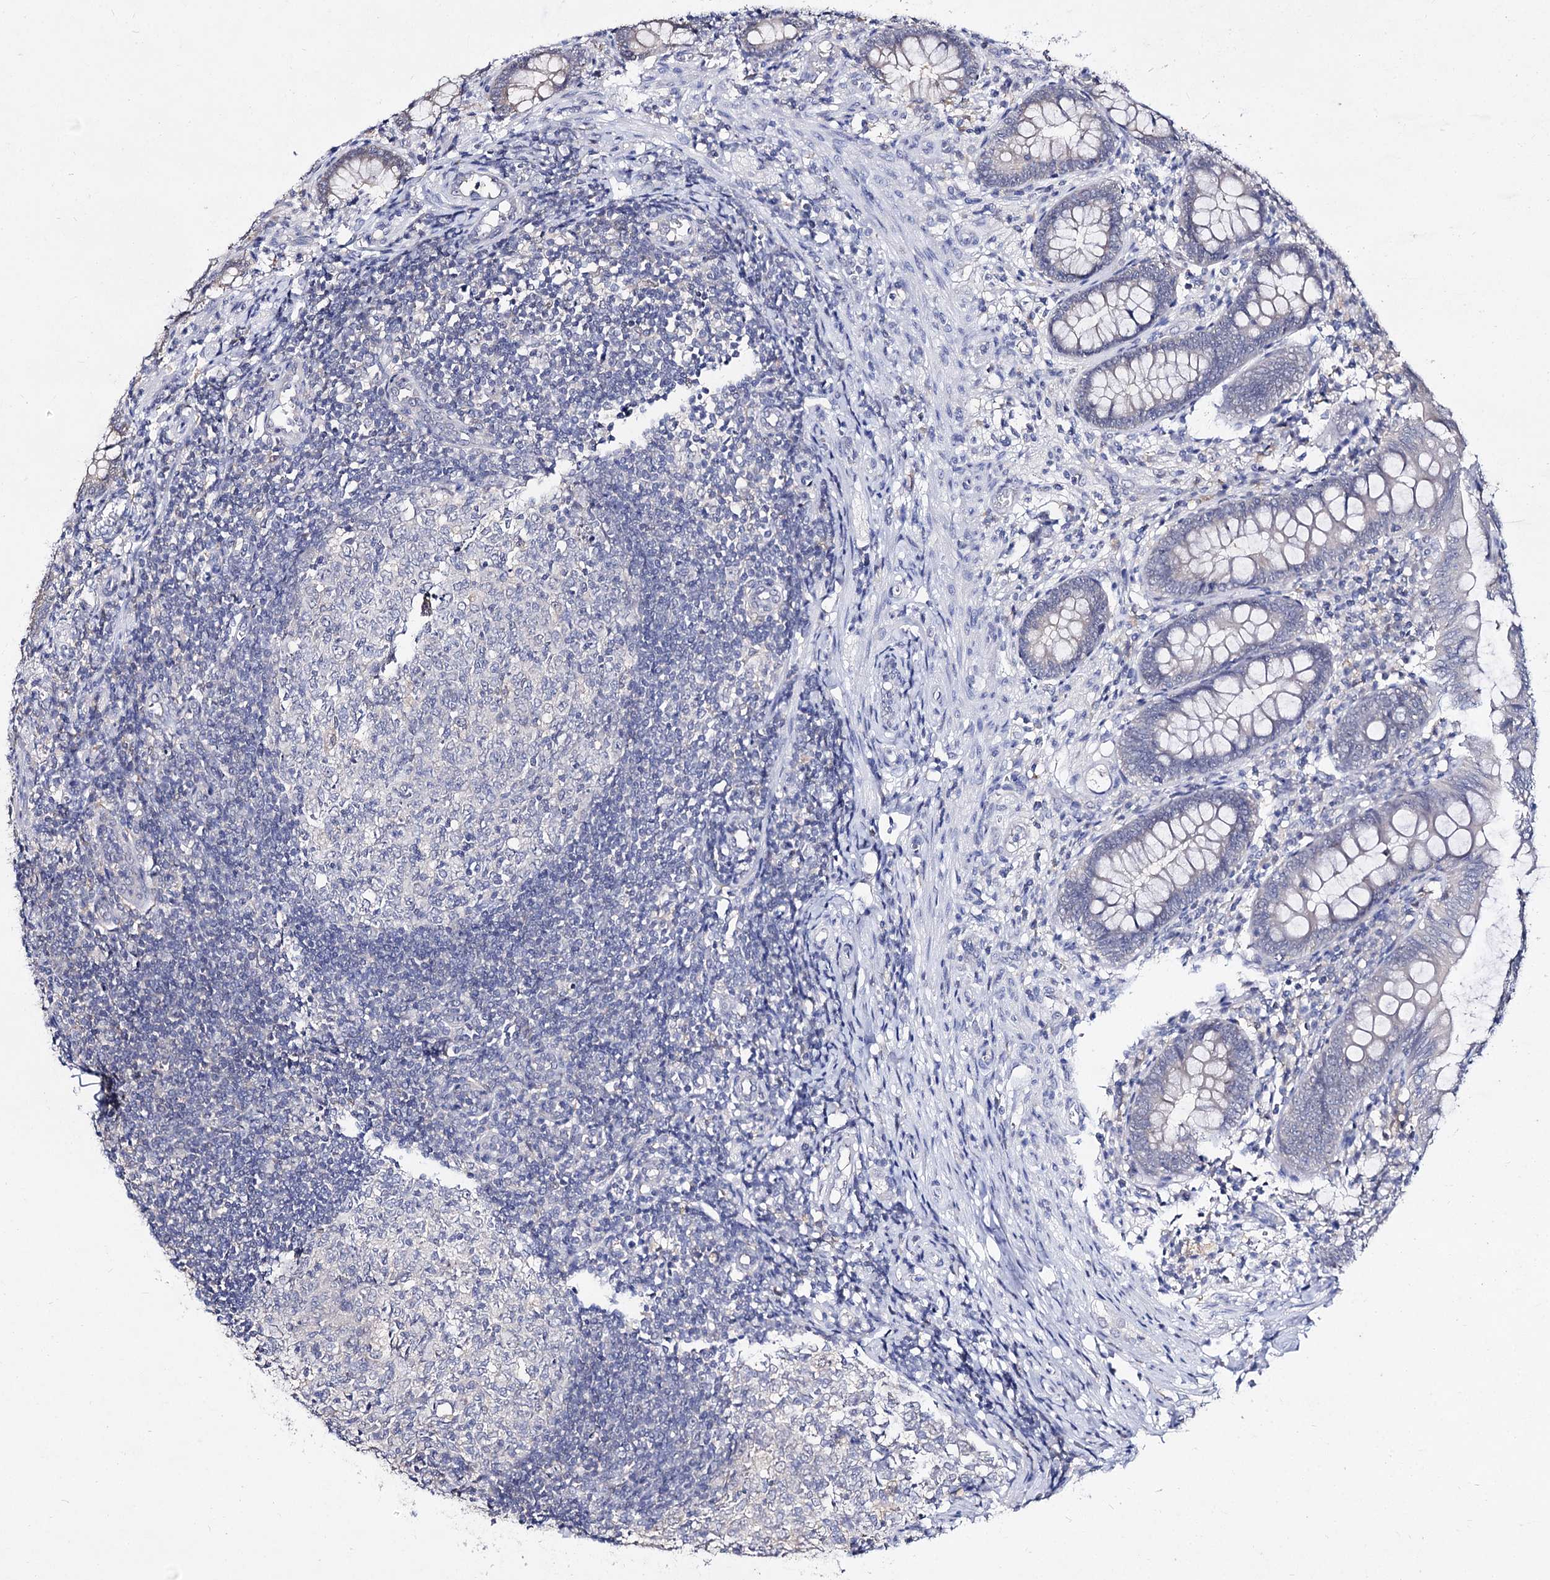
{"staining": {"intensity": "negative", "quantity": "none", "location": "none"}, "tissue": "appendix", "cell_type": "Glandular cells", "image_type": "normal", "snomed": [{"axis": "morphology", "description": "Normal tissue, NOS"}, {"axis": "topography", "description": "Appendix"}], "caption": "Immunohistochemistry image of benign appendix: appendix stained with DAB displays no significant protein expression in glandular cells. Nuclei are stained in blue.", "gene": "ACTR6", "patient": {"sex": "male", "age": 14}}